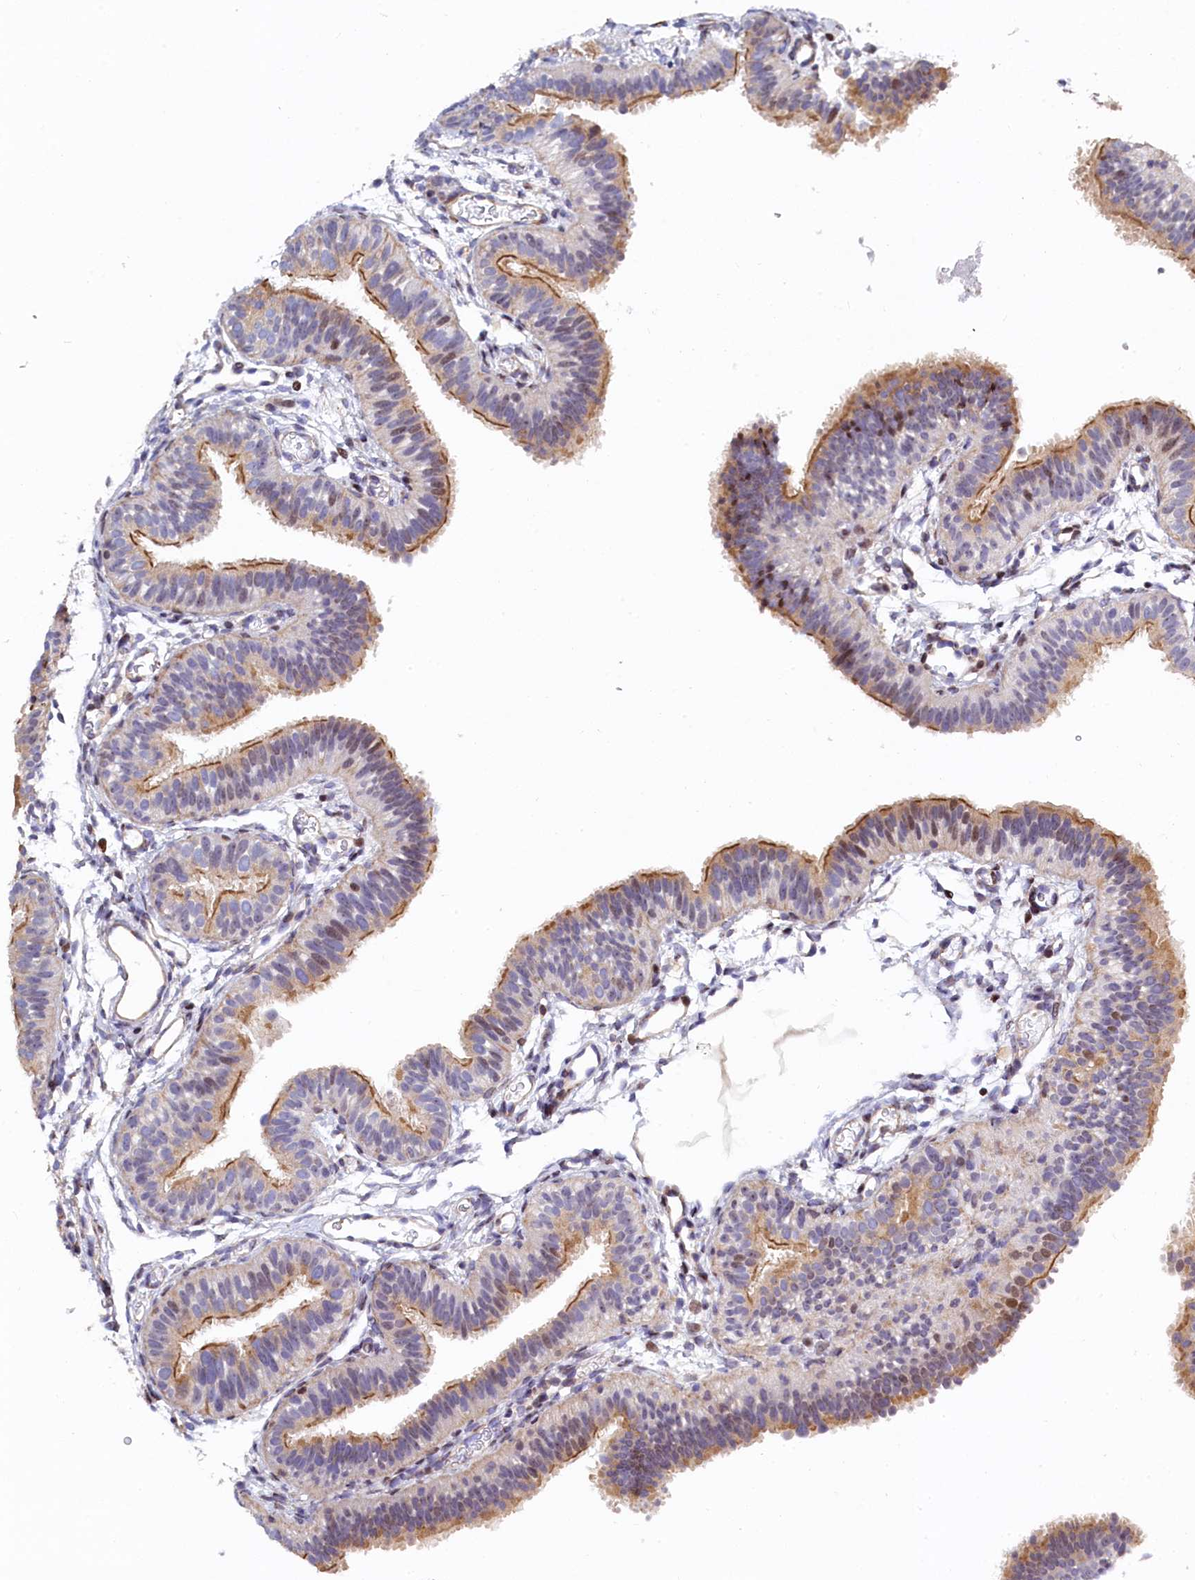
{"staining": {"intensity": "weak", "quantity": "25%-75%", "location": "cytoplasmic/membranous"}, "tissue": "fallopian tube", "cell_type": "Glandular cells", "image_type": "normal", "snomed": [{"axis": "morphology", "description": "Normal tissue, NOS"}, {"axis": "topography", "description": "Fallopian tube"}], "caption": "High-power microscopy captured an immunohistochemistry (IHC) micrograph of normal fallopian tube, revealing weak cytoplasmic/membranous expression in approximately 25%-75% of glandular cells.", "gene": "TGDS", "patient": {"sex": "female", "age": 35}}